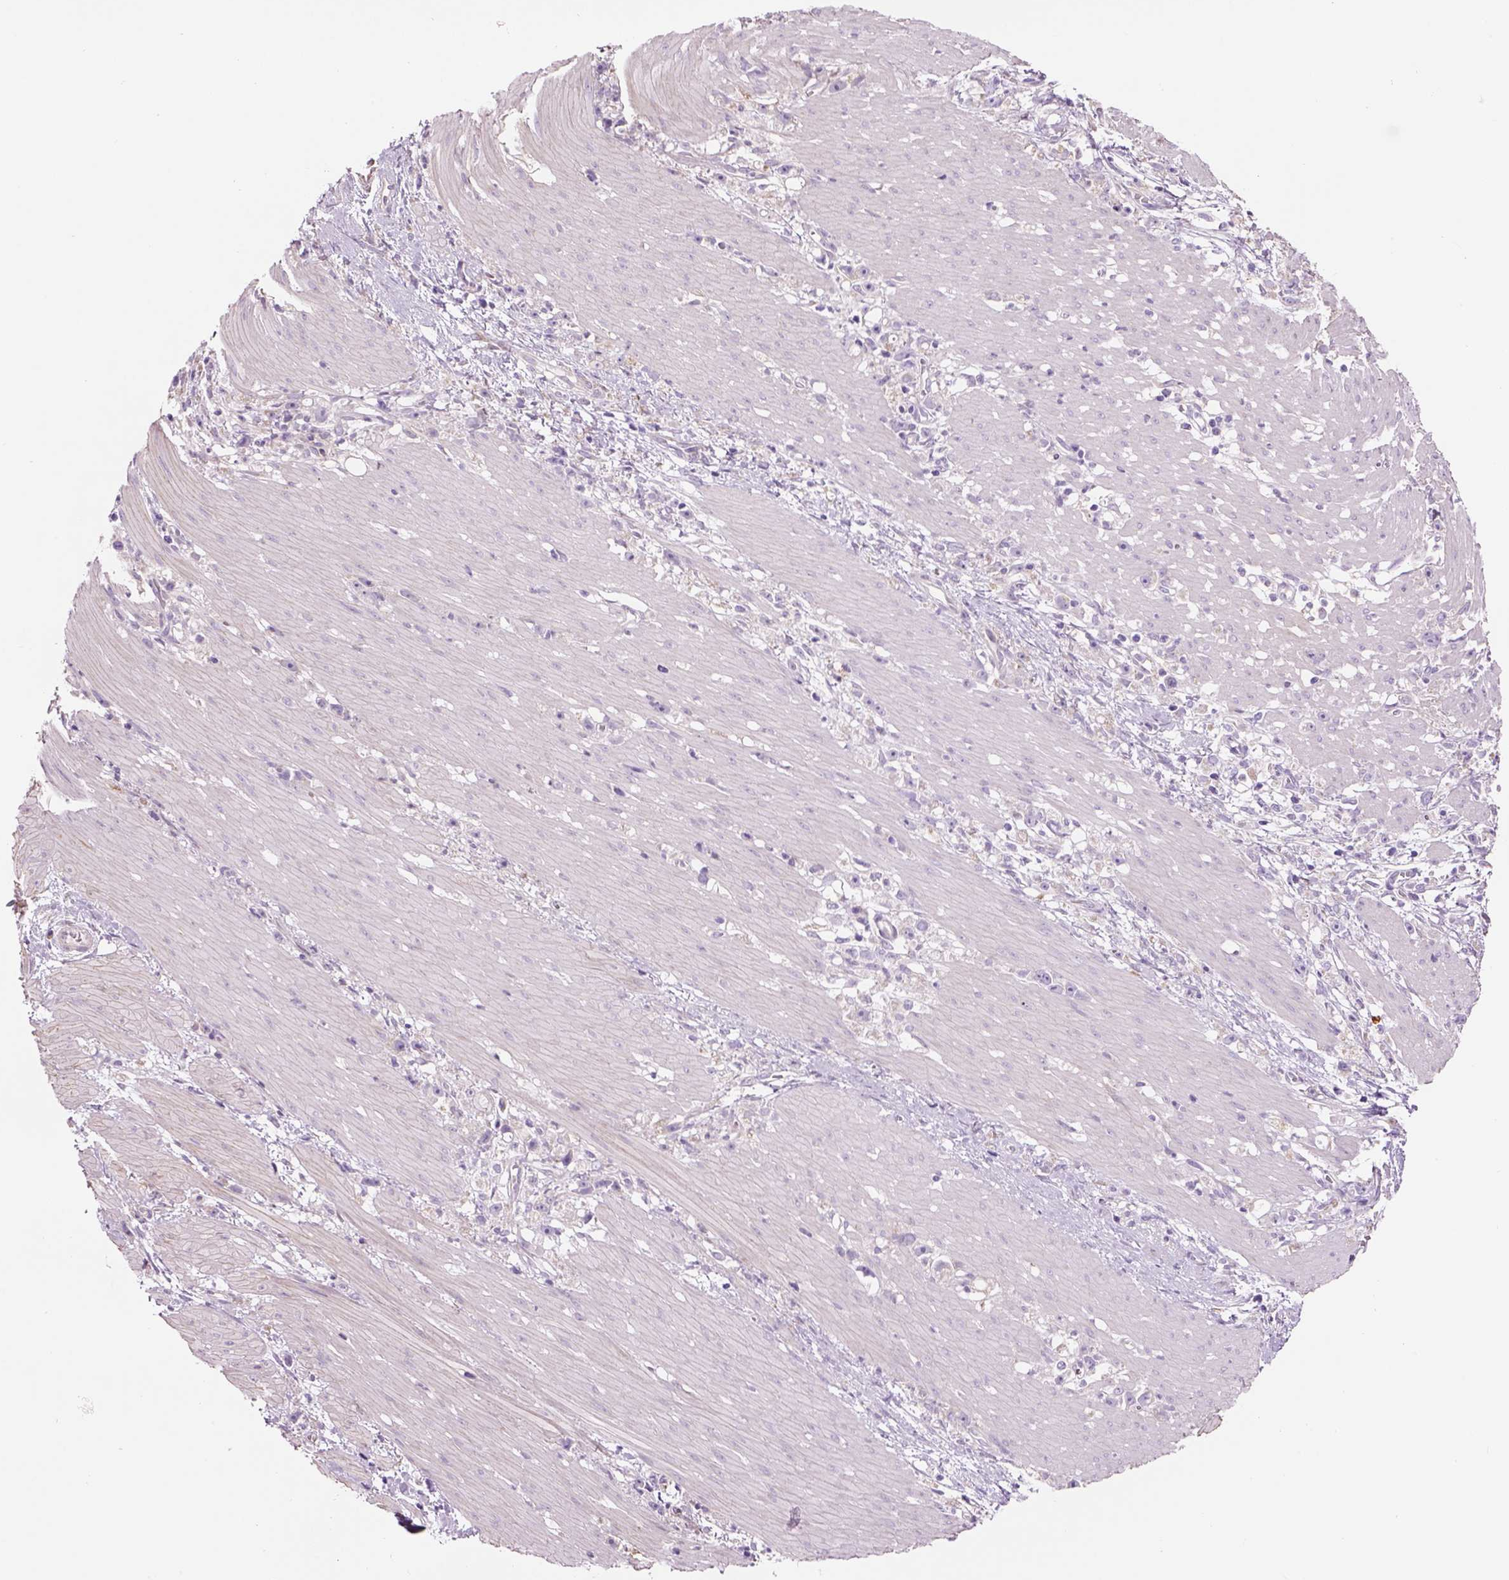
{"staining": {"intensity": "negative", "quantity": "none", "location": "none"}, "tissue": "stomach cancer", "cell_type": "Tumor cells", "image_type": "cancer", "snomed": [{"axis": "morphology", "description": "Adenocarcinoma, NOS"}, {"axis": "topography", "description": "Stomach"}], "caption": "Immunohistochemistry (IHC) image of neoplastic tissue: human adenocarcinoma (stomach) stained with DAB shows no significant protein positivity in tumor cells.", "gene": "IFT52", "patient": {"sex": "female", "age": 59}}